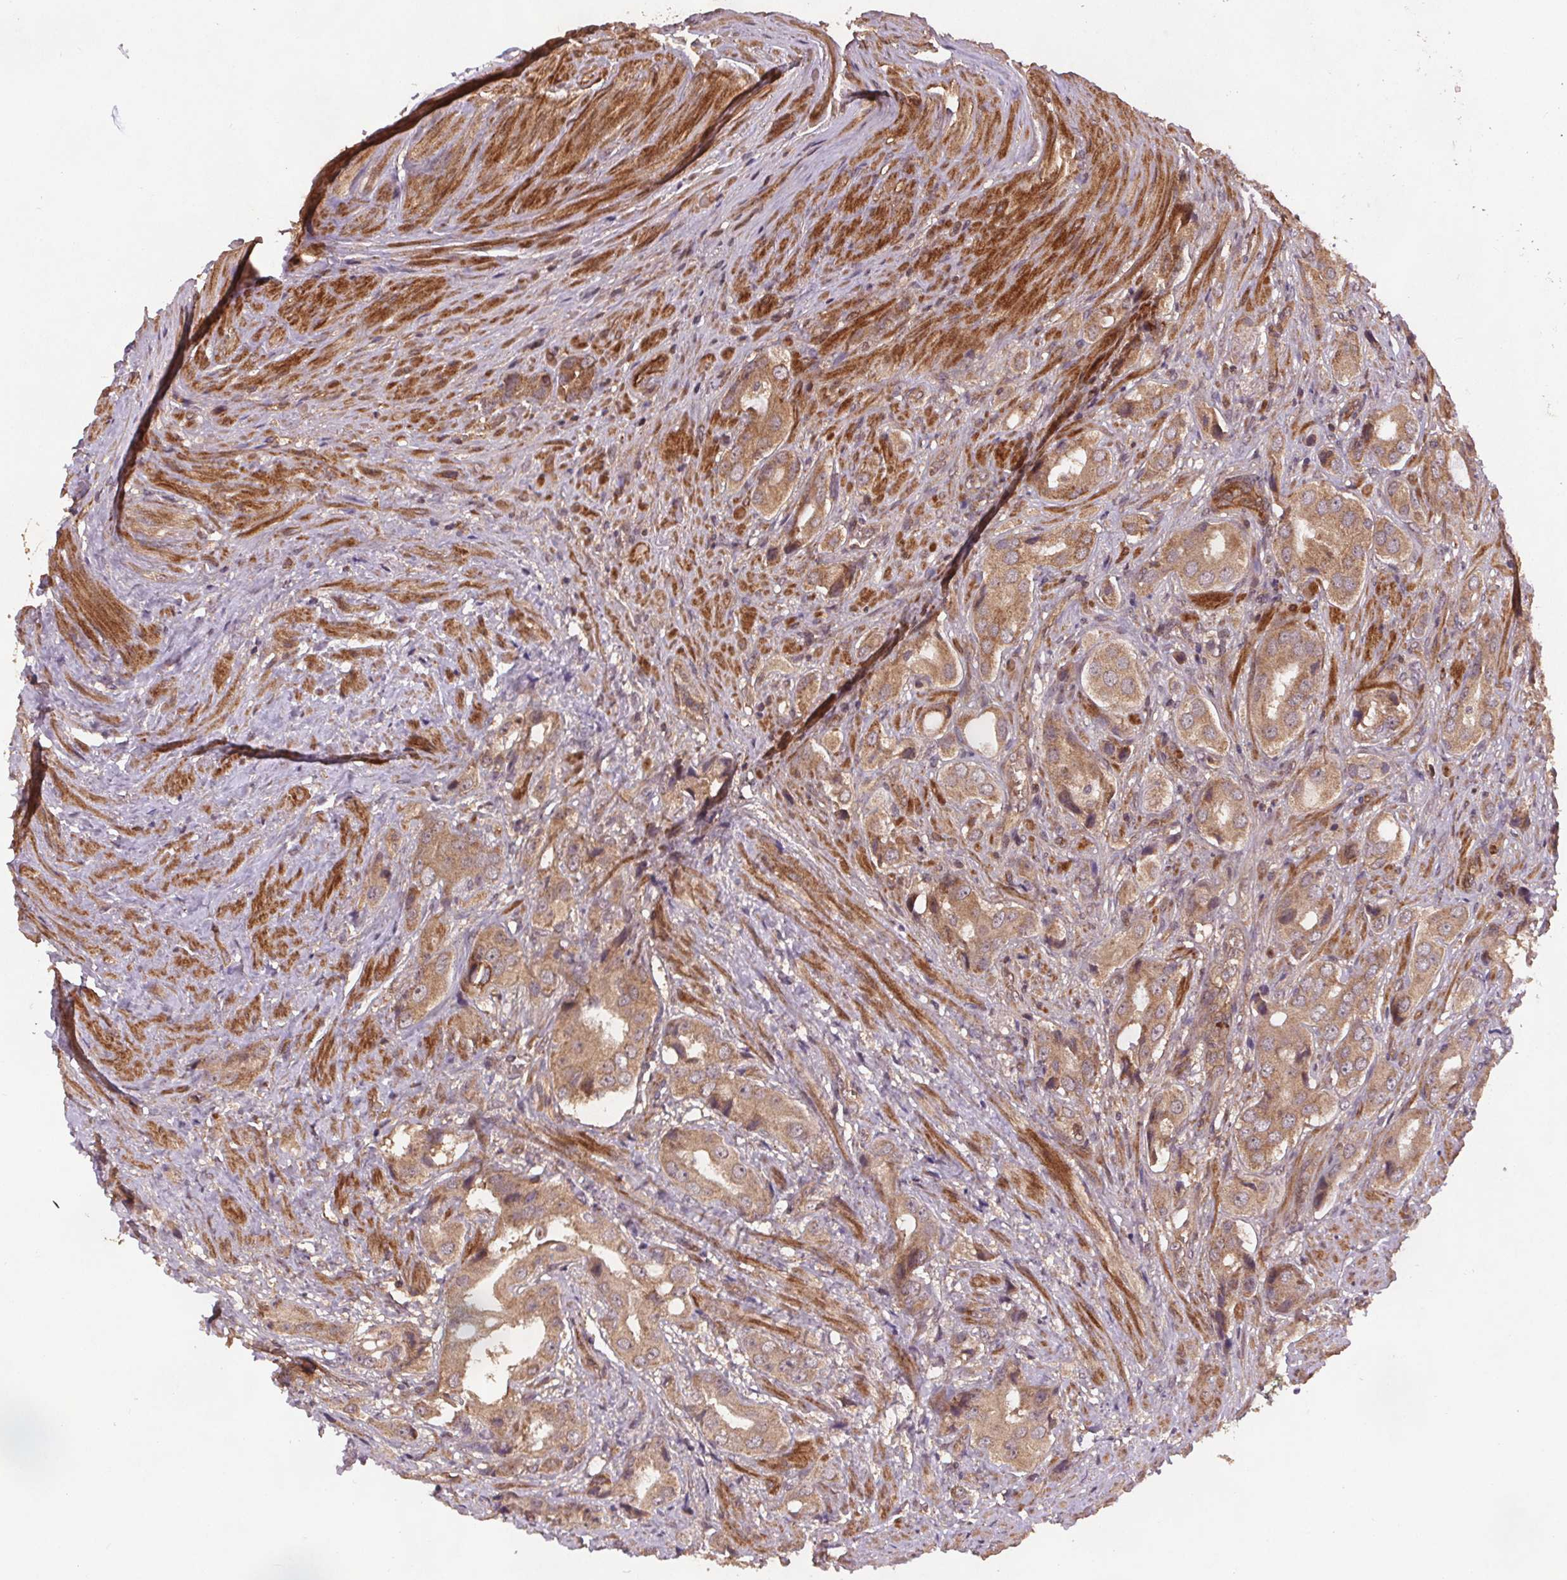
{"staining": {"intensity": "moderate", "quantity": ">75%", "location": "cytoplasmic/membranous"}, "tissue": "prostate cancer", "cell_type": "Tumor cells", "image_type": "cancer", "snomed": [{"axis": "morphology", "description": "Adenocarcinoma, NOS"}, {"axis": "topography", "description": "Prostate"}], "caption": "A medium amount of moderate cytoplasmic/membranous staining is present in about >75% of tumor cells in prostate cancer (adenocarcinoma) tissue.", "gene": "SEC14L2", "patient": {"sex": "male", "age": 63}}